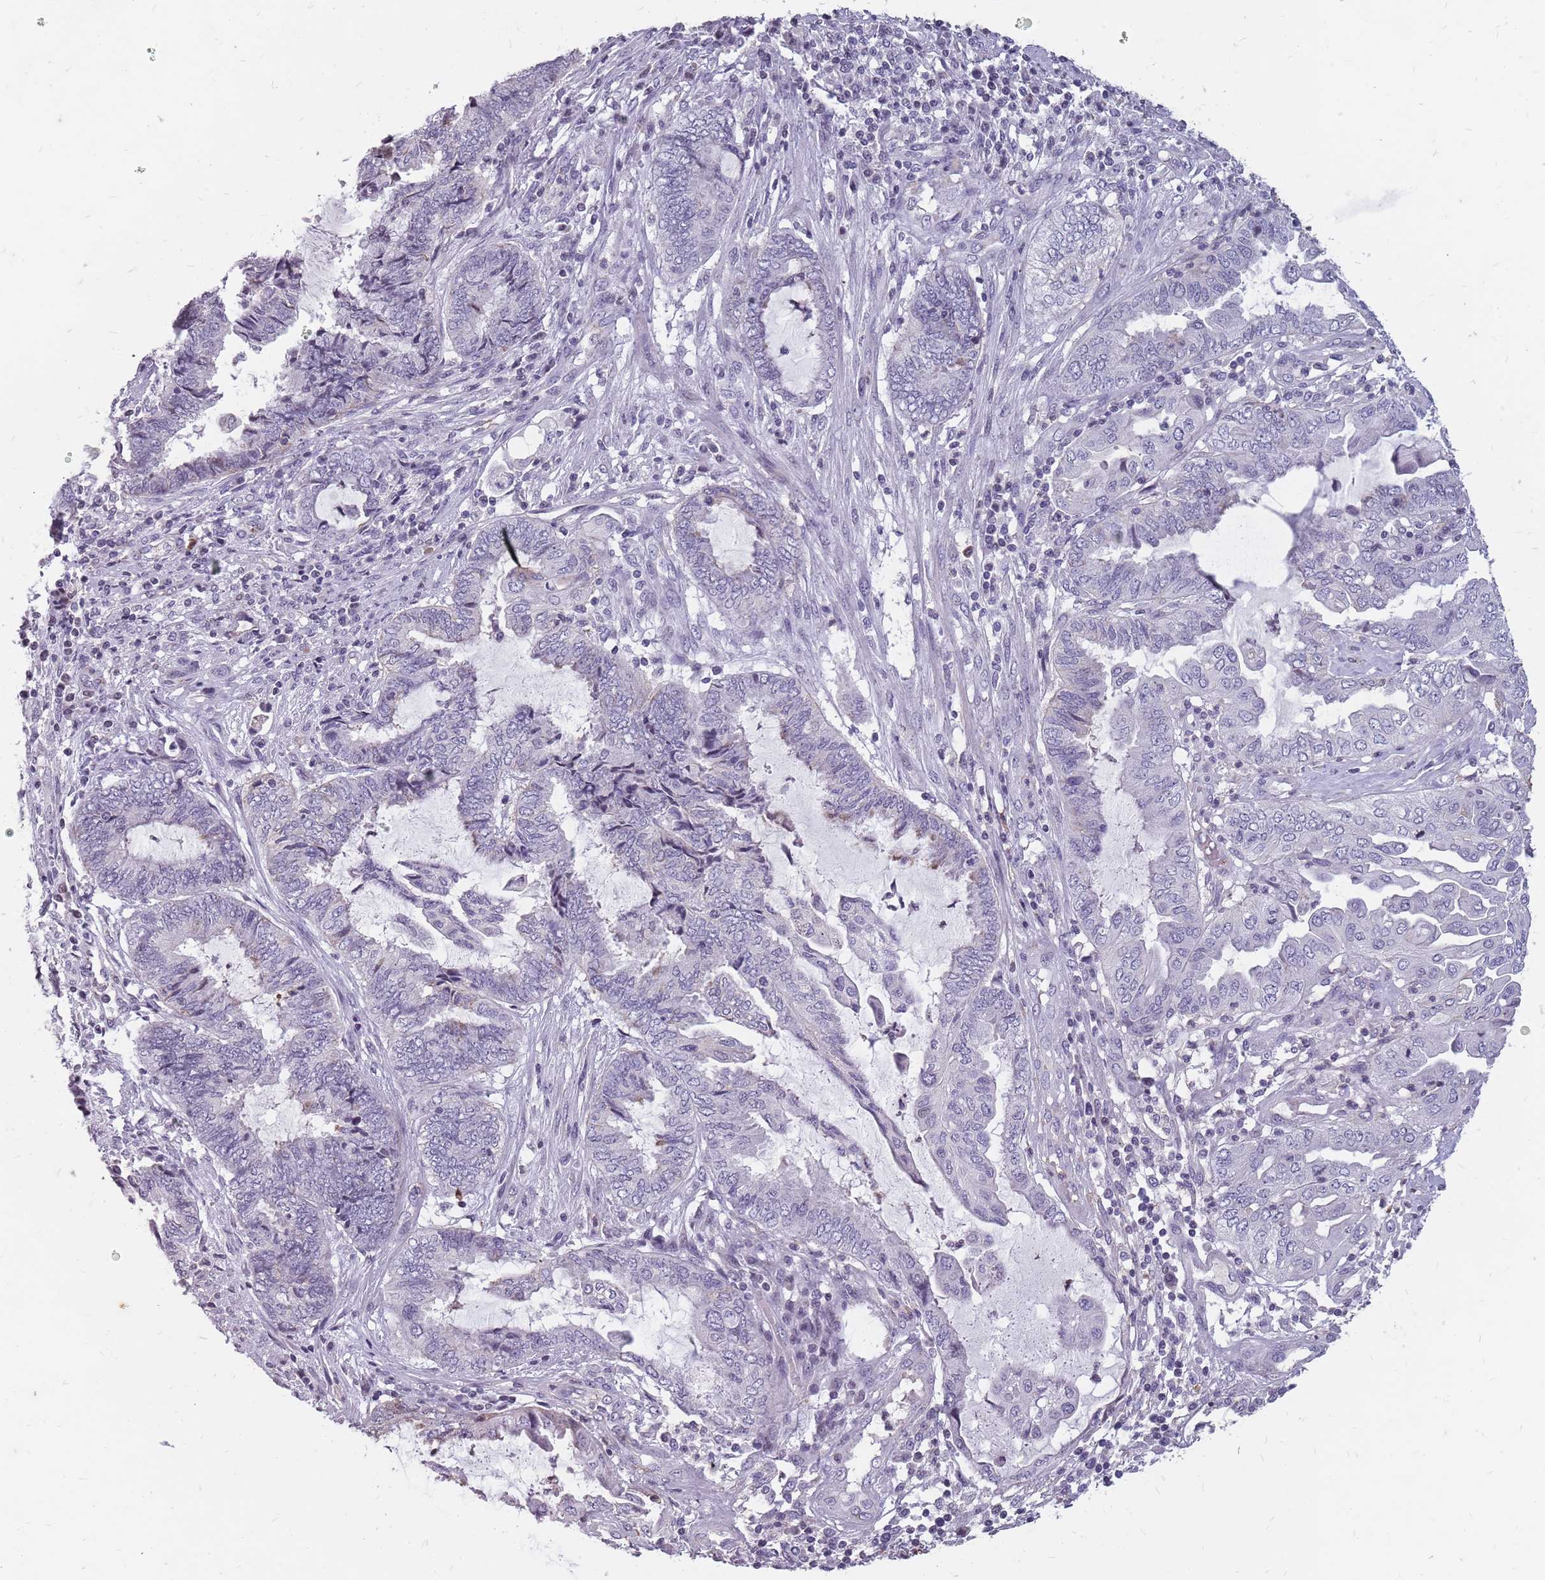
{"staining": {"intensity": "negative", "quantity": "none", "location": "none"}, "tissue": "endometrial cancer", "cell_type": "Tumor cells", "image_type": "cancer", "snomed": [{"axis": "morphology", "description": "Adenocarcinoma, NOS"}, {"axis": "topography", "description": "Uterus"}, {"axis": "topography", "description": "Endometrium"}], "caption": "This is an IHC micrograph of endometrial adenocarcinoma. There is no expression in tumor cells.", "gene": "NEK6", "patient": {"sex": "female", "age": 70}}